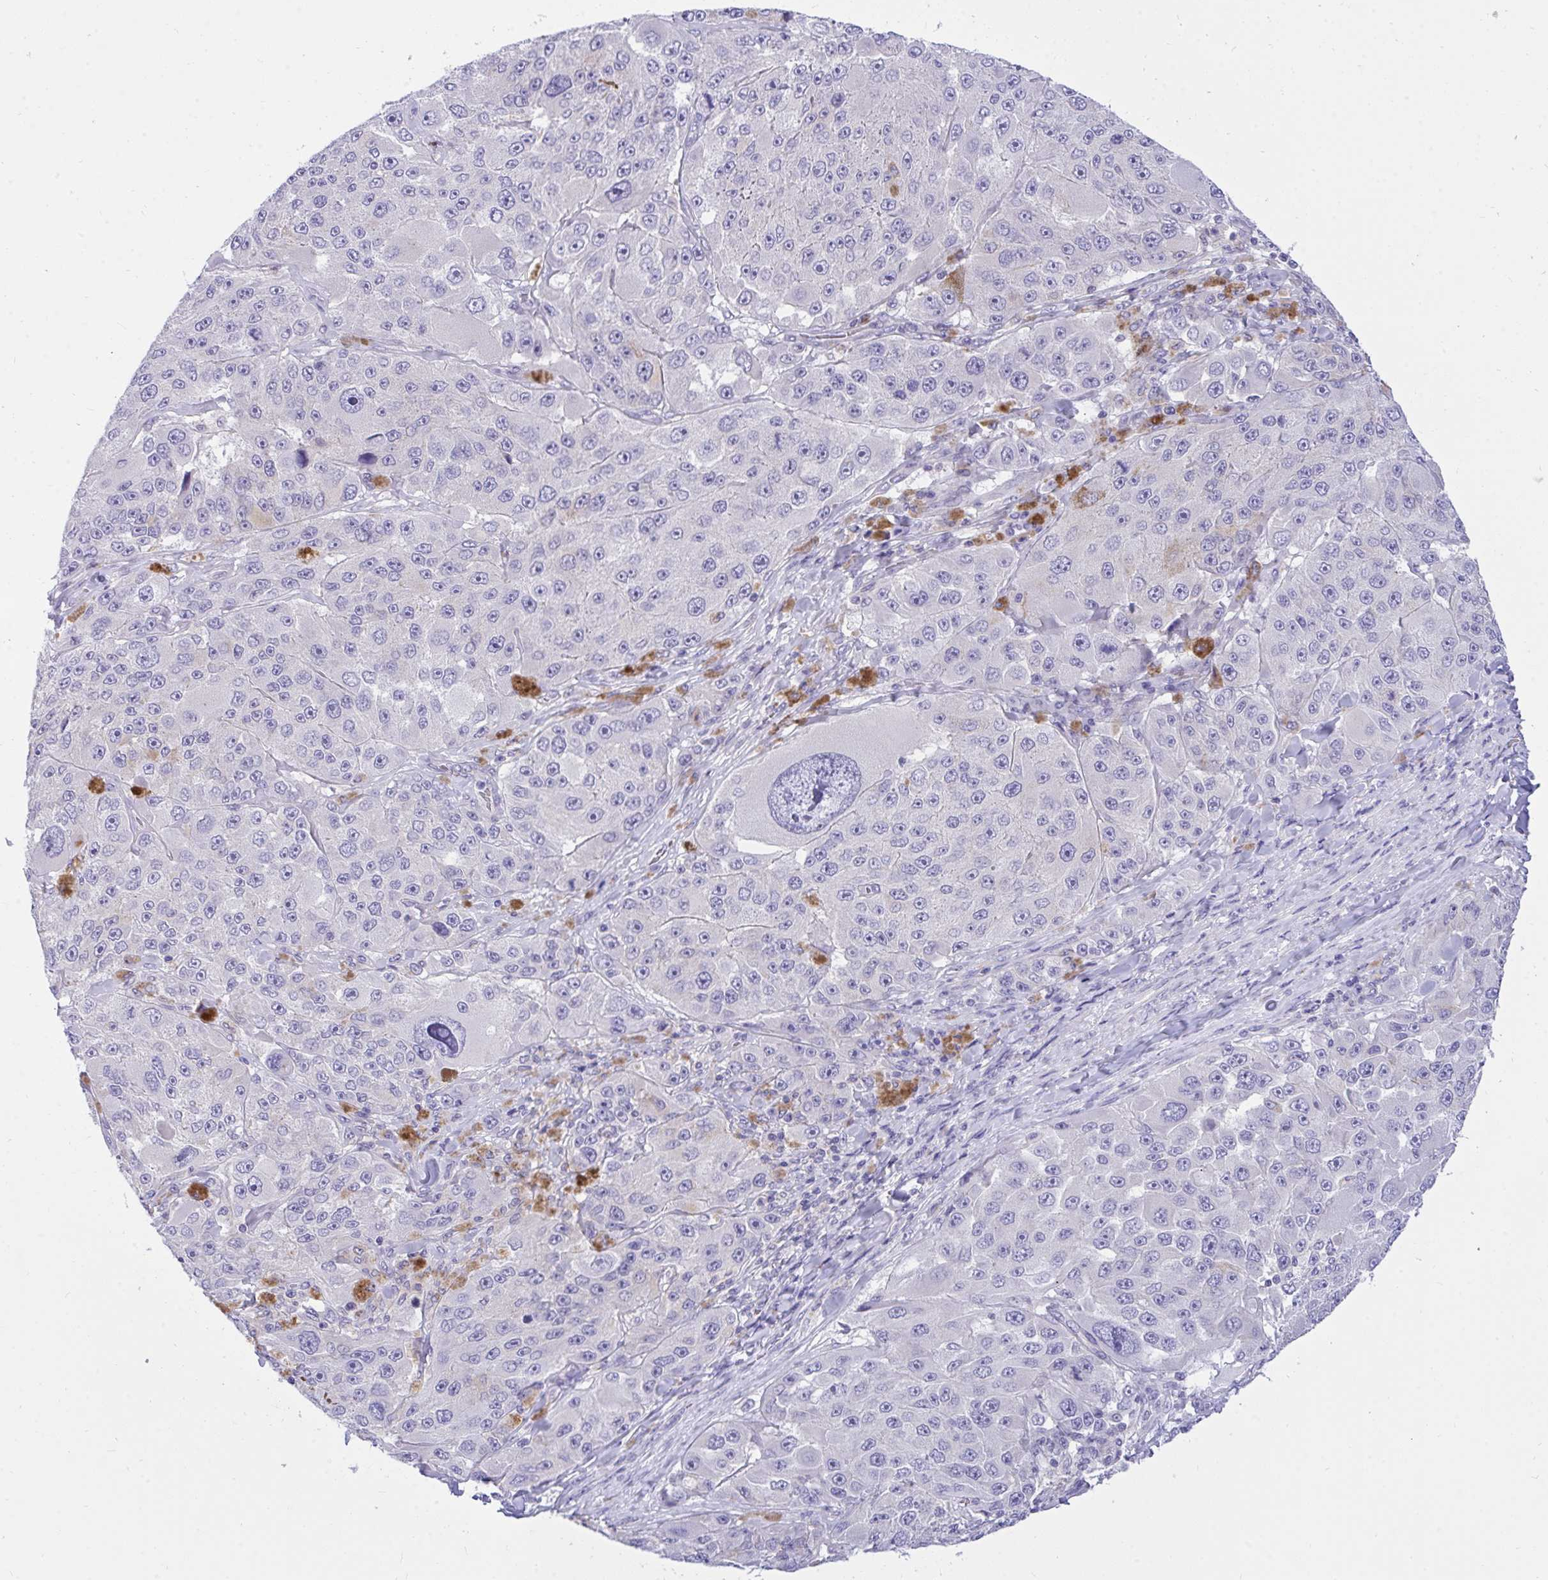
{"staining": {"intensity": "negative", "quantity": "none", "location": "none"}, "tissue": "melanoma", "cell_type": "Tumor cells", "image_type": "cancer", "snomed": [{"axis": "morphology", "description": "Malignant melanoma, Metastatic site"}, {"axis": "topography", "description": "Lymph node"}], "caption": "This is an immunohistochemistry (IHC) photomicrograph of malignant melanoma (metastatic site). There is no staining in tumor cells.", "gene": "TLN2", "patient": {"sex": "male", "age": 62}}